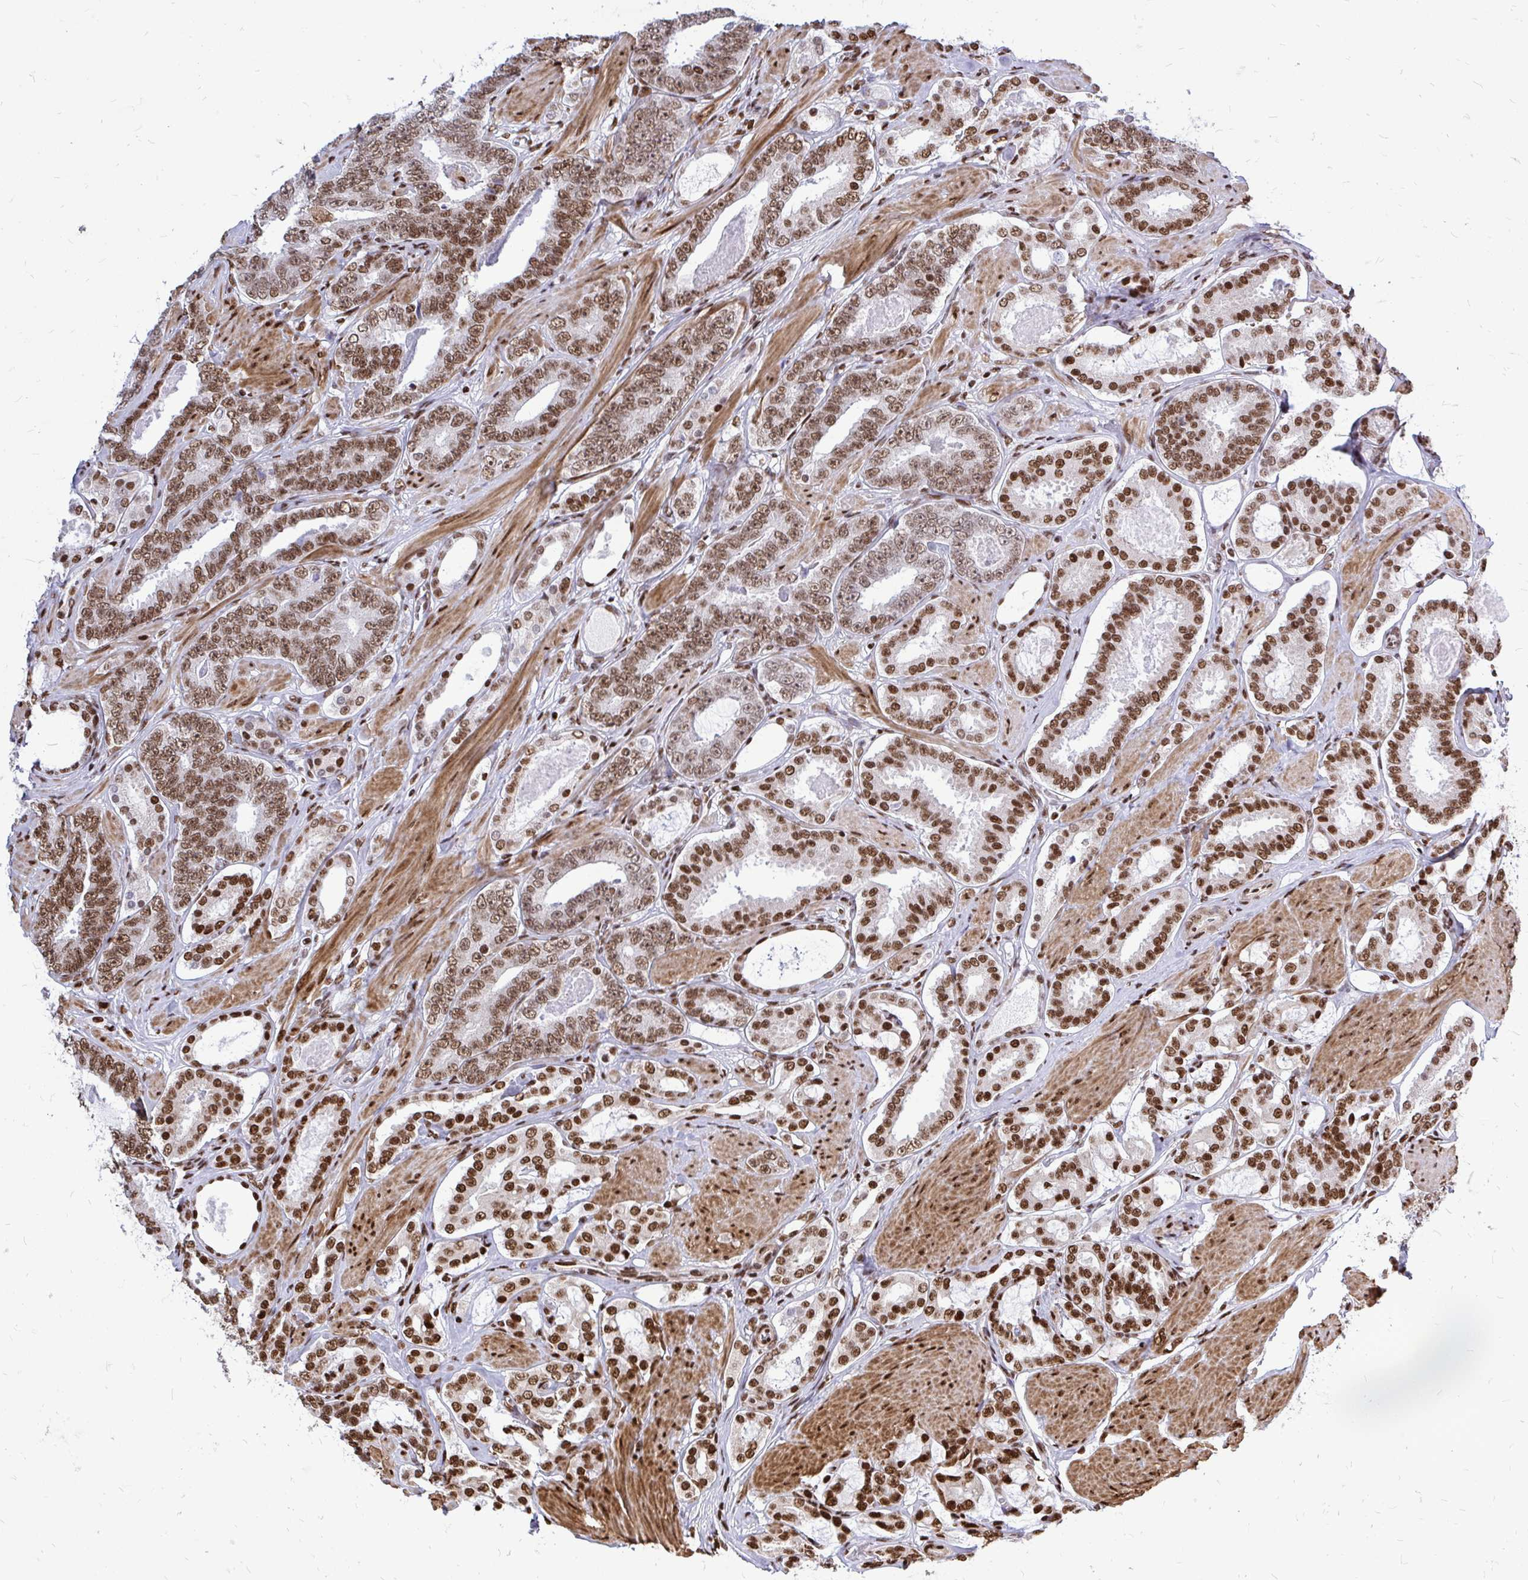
{"staining": {"intensity": "strong", "quantity": ">75%", "location": "nuclear"}, "tissue": "prostate cancer", "cell_type": "Tumor cells", "image_type": "cancer", "snomed": [{"axis": "morphology", "description": "Adenocarcinoma, High grade"}, {"axis": "topography", "description": "Prostate"}], "caption": "A photomicrograph showing strong nuclear positivity in approximately >75% of tumor cells in prostate cancer, as visualized by brown immunohistochemical staining.", "gene": "TBL1Y", "patient": {"sex": "male", "age": 63}}